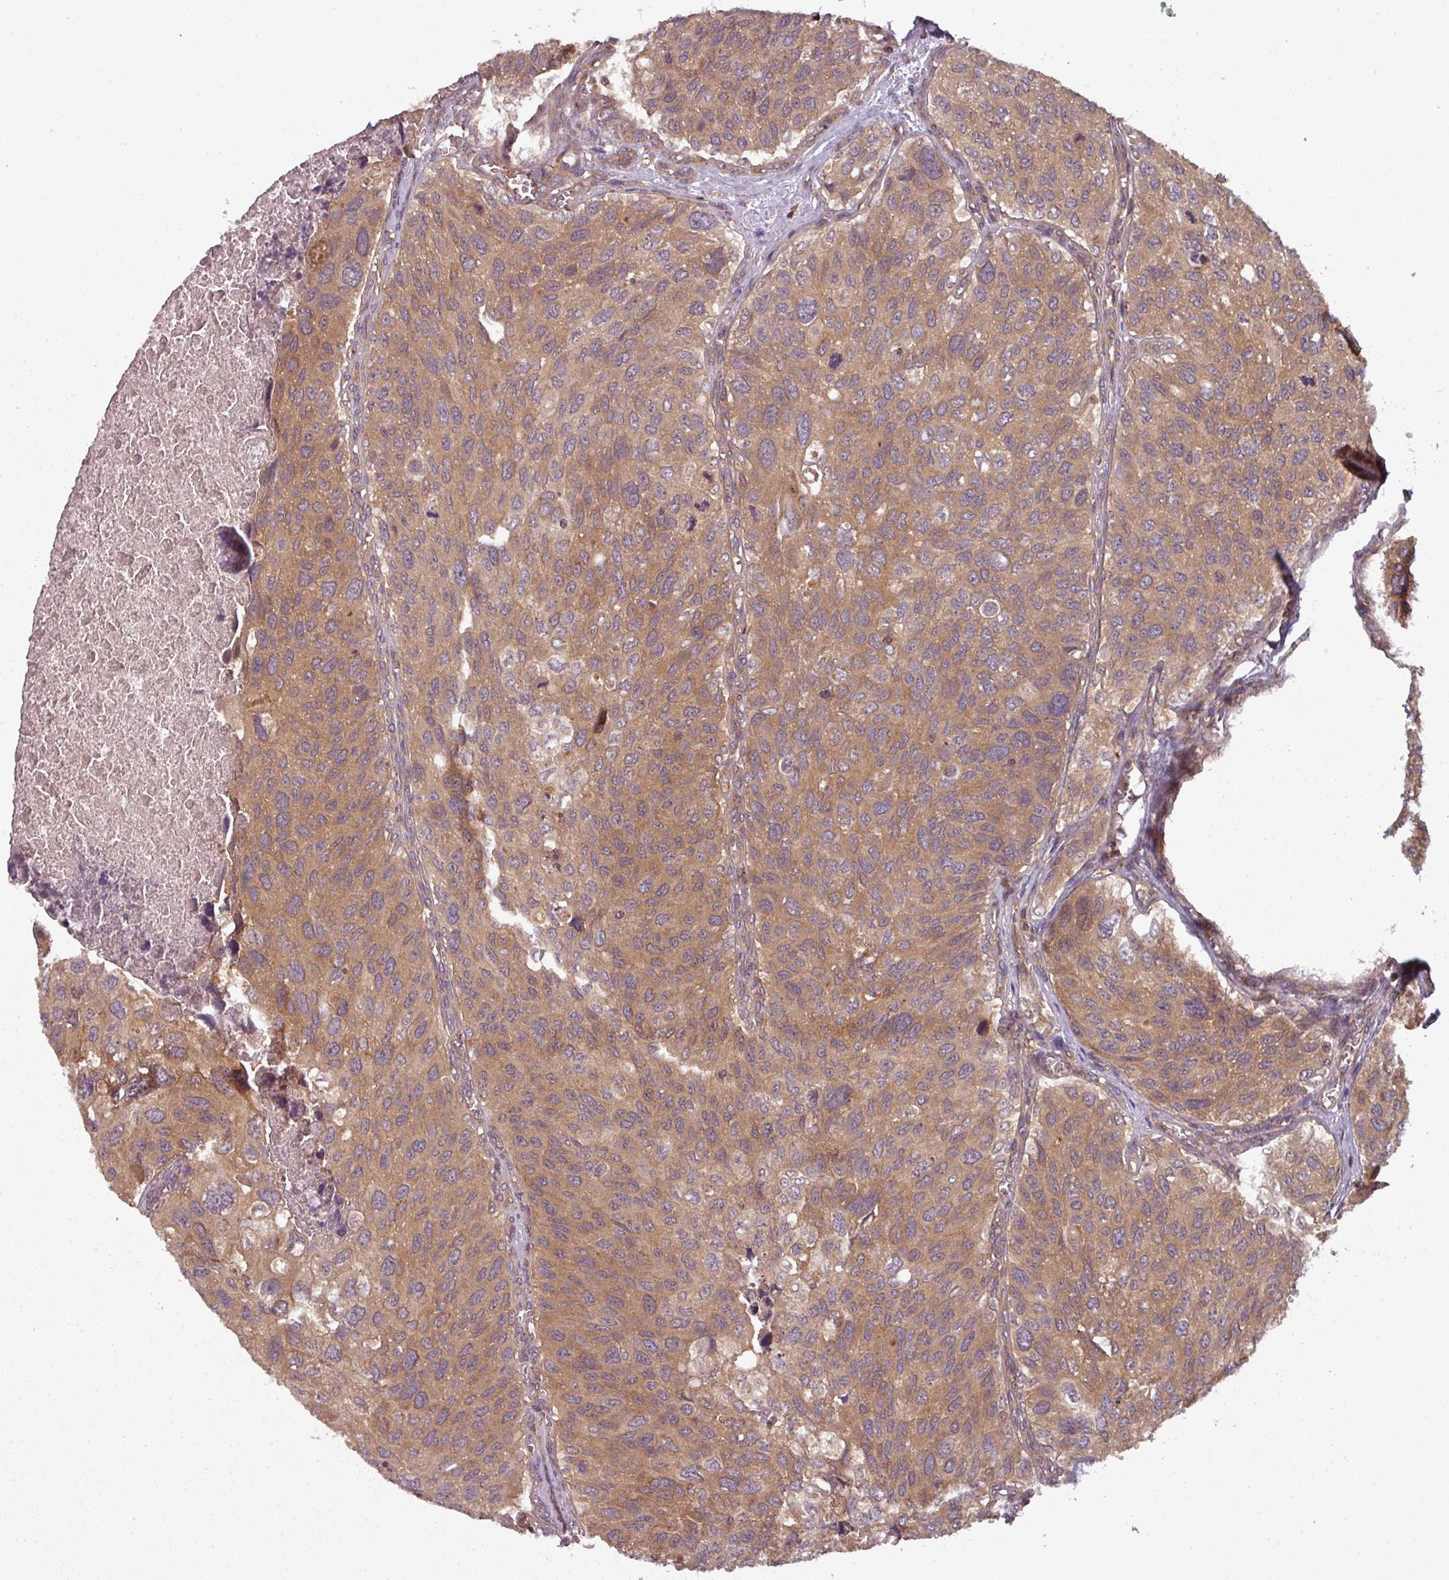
{"staining": {"intensity": "moderate", "quantity": ">75%", "location": "cytoplasmic/membranous"}, "tissue": "urothelial cancer", "cell_type": "Tumor cells", "image_type": "cancer", "snomed": [{"axis": "morphology", "description": "Urothelial carcinoma, NOS"}, {"axis": "topography", "description": "Urinary bladder"}], "caption": "The histopathology image displays a brown stain indicating the presence of a protein in the cytoplasmic/membranous of tumor cells in urothelial cancer. Ihc stains the protein of interest in brown and the nuclei are stained blue.", "gene": "GSKIP", "patient": {"sex": "male", "age": 80}}